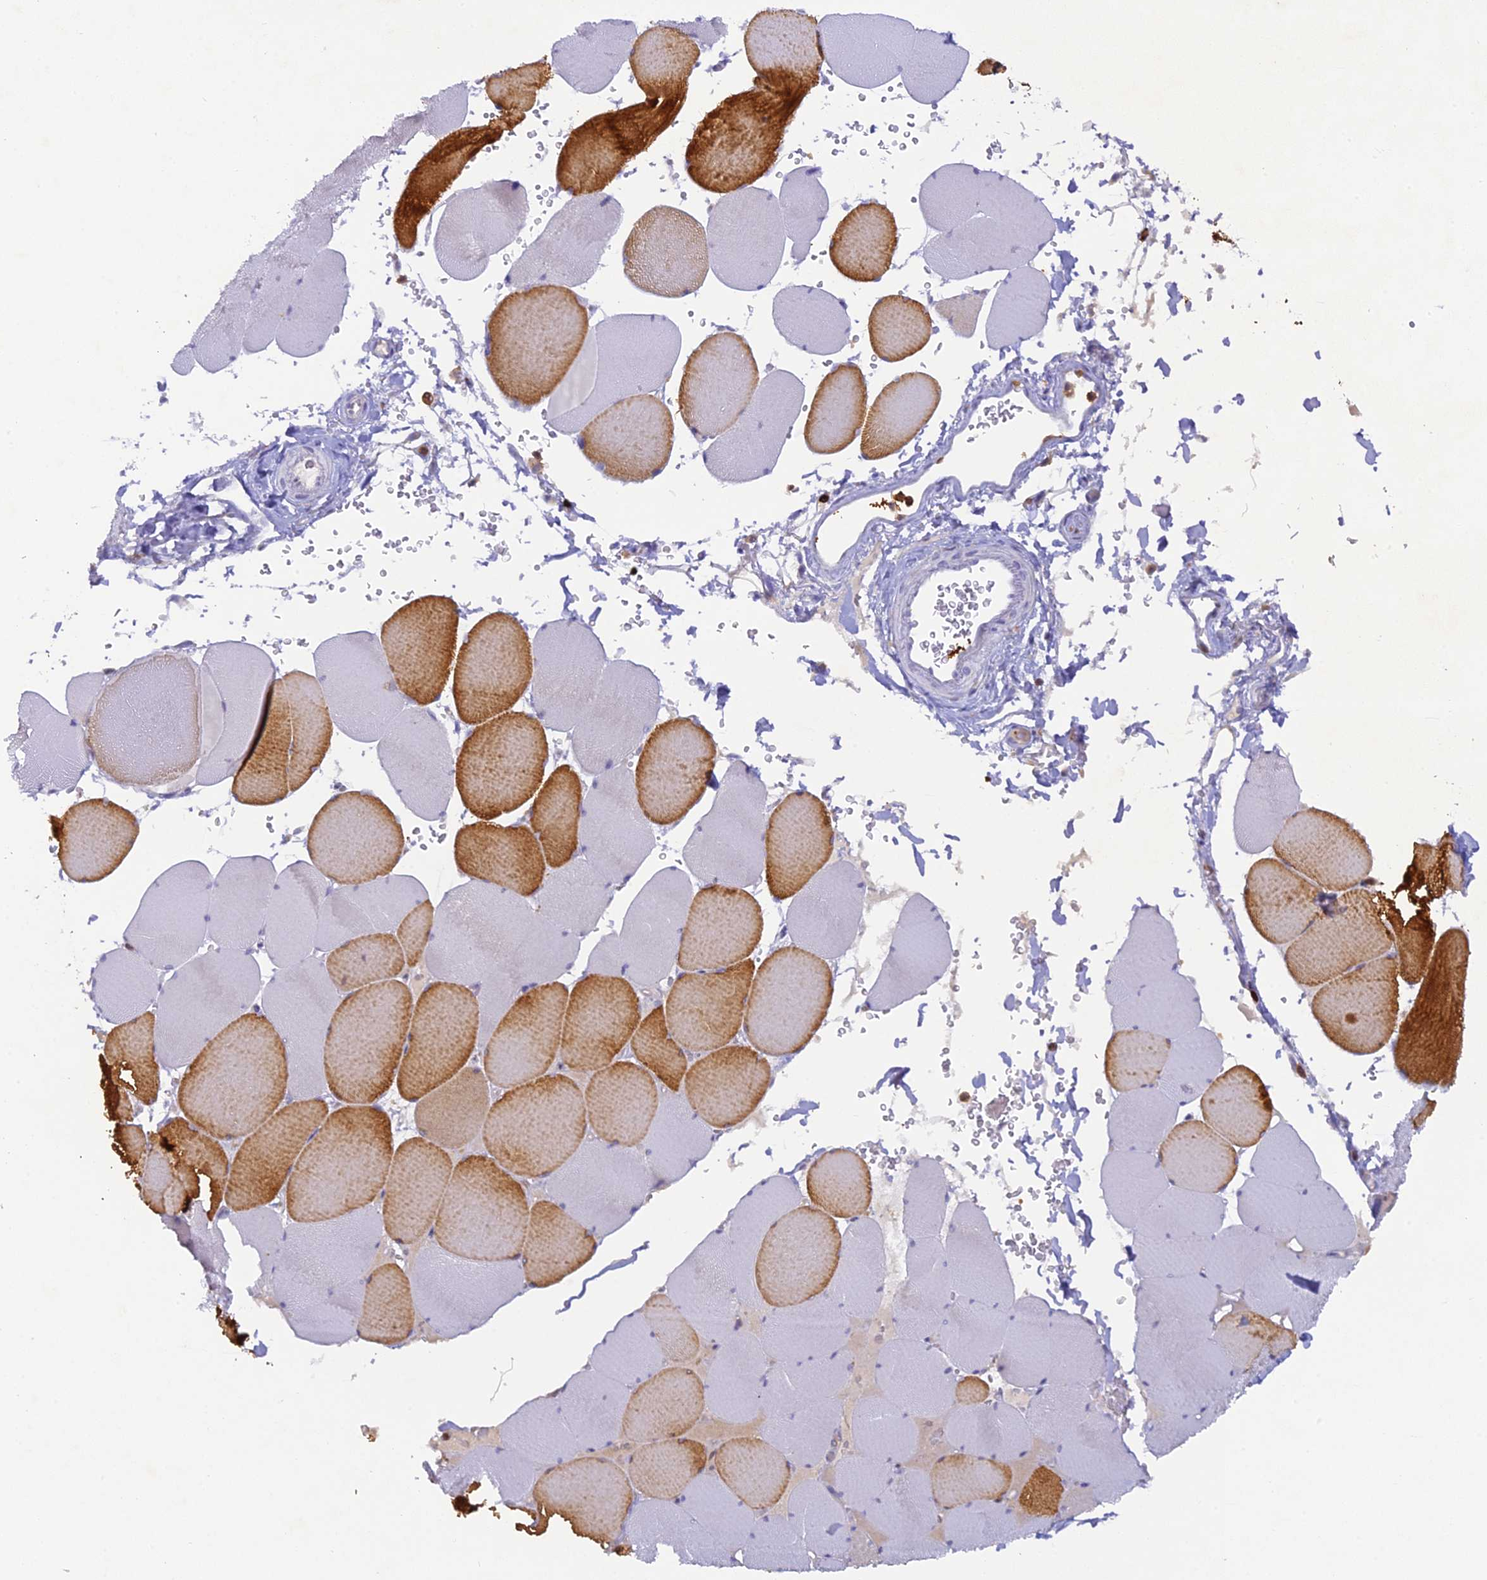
{"staining": {"intensity": "strong", "quantity": "25%-75%", "location": "cytoplasmic/membranous"}, "tissue": "skeletal muscle", "cell_type": "Myocytes", "image_type": "normal", "snomed": [{"axis": "morphology", "description": "Normal tissue, NOS"}, {"axis": "topography", "description": "Skeletal muscle"}, {"axis": "topography", "description": "Head-Neck"}], "caption": "Immunohistochemical staining of unremarkable human skeletal muscle exhibits 25%-75% levels of strong cytoplasmic/membranous protein expression in about 25%-75% of myocytes.", "gene": "FYB1", "patient": {"sex": "male", "age": 66}}